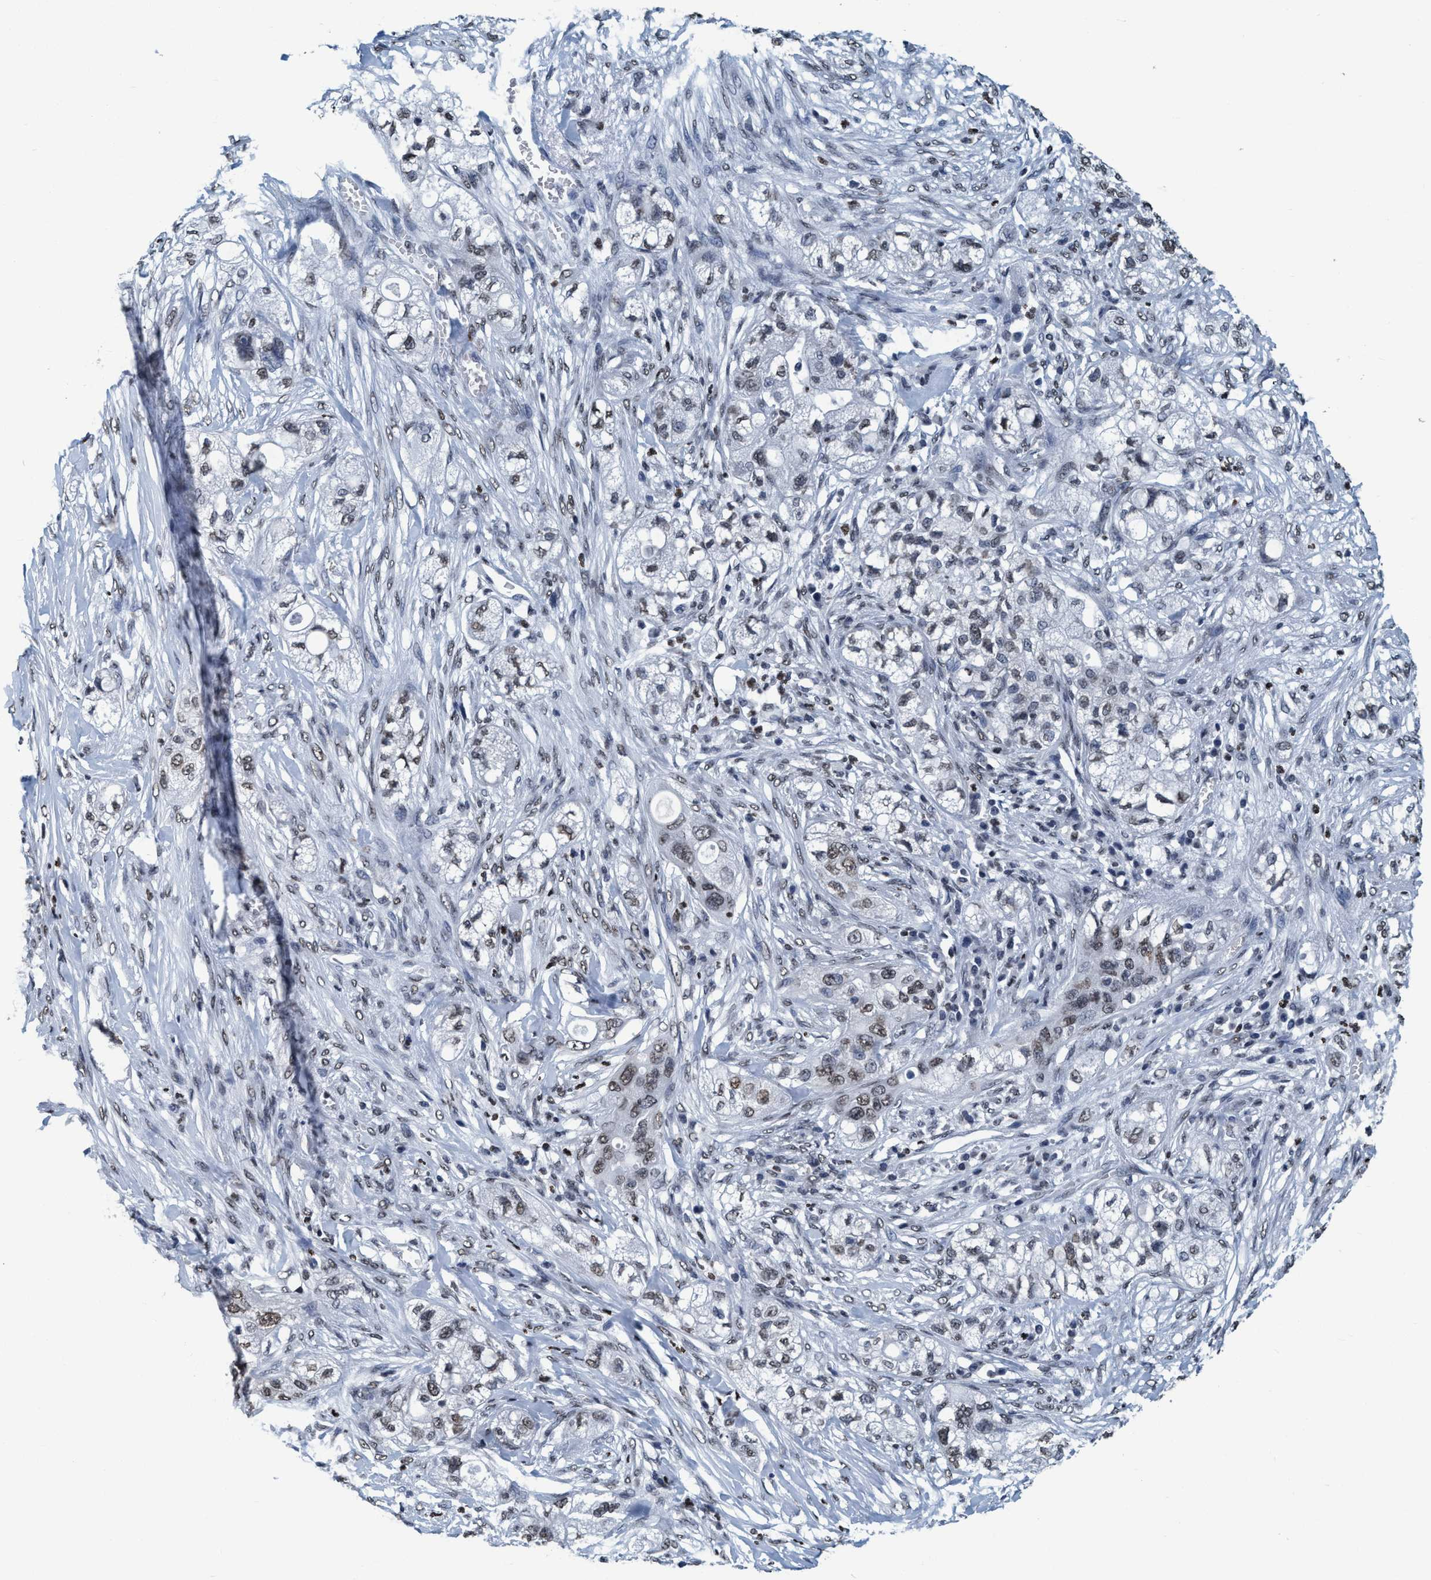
{"staining": {"intensity": "weak", "quantity": ">75%", "location": "nuclear"}, "tissue": "pancreatic cancer", "cell_type": "Tumor cells", "image_type": "cancer", "snomed": [{"axis": "morphology", "description": "Adenocarcinoma, NOS"}, {"axis": "topography", "description": "Pancreas"}], "caption": "The micrograph shows immunohistochemical staining of pancreatic adenocarcinoma. There is weak nuclear positivity is seen in approximately >75% of tumor cells.", "gene": "CCNE2", "patient": {"sex": "female", "age": 78}}